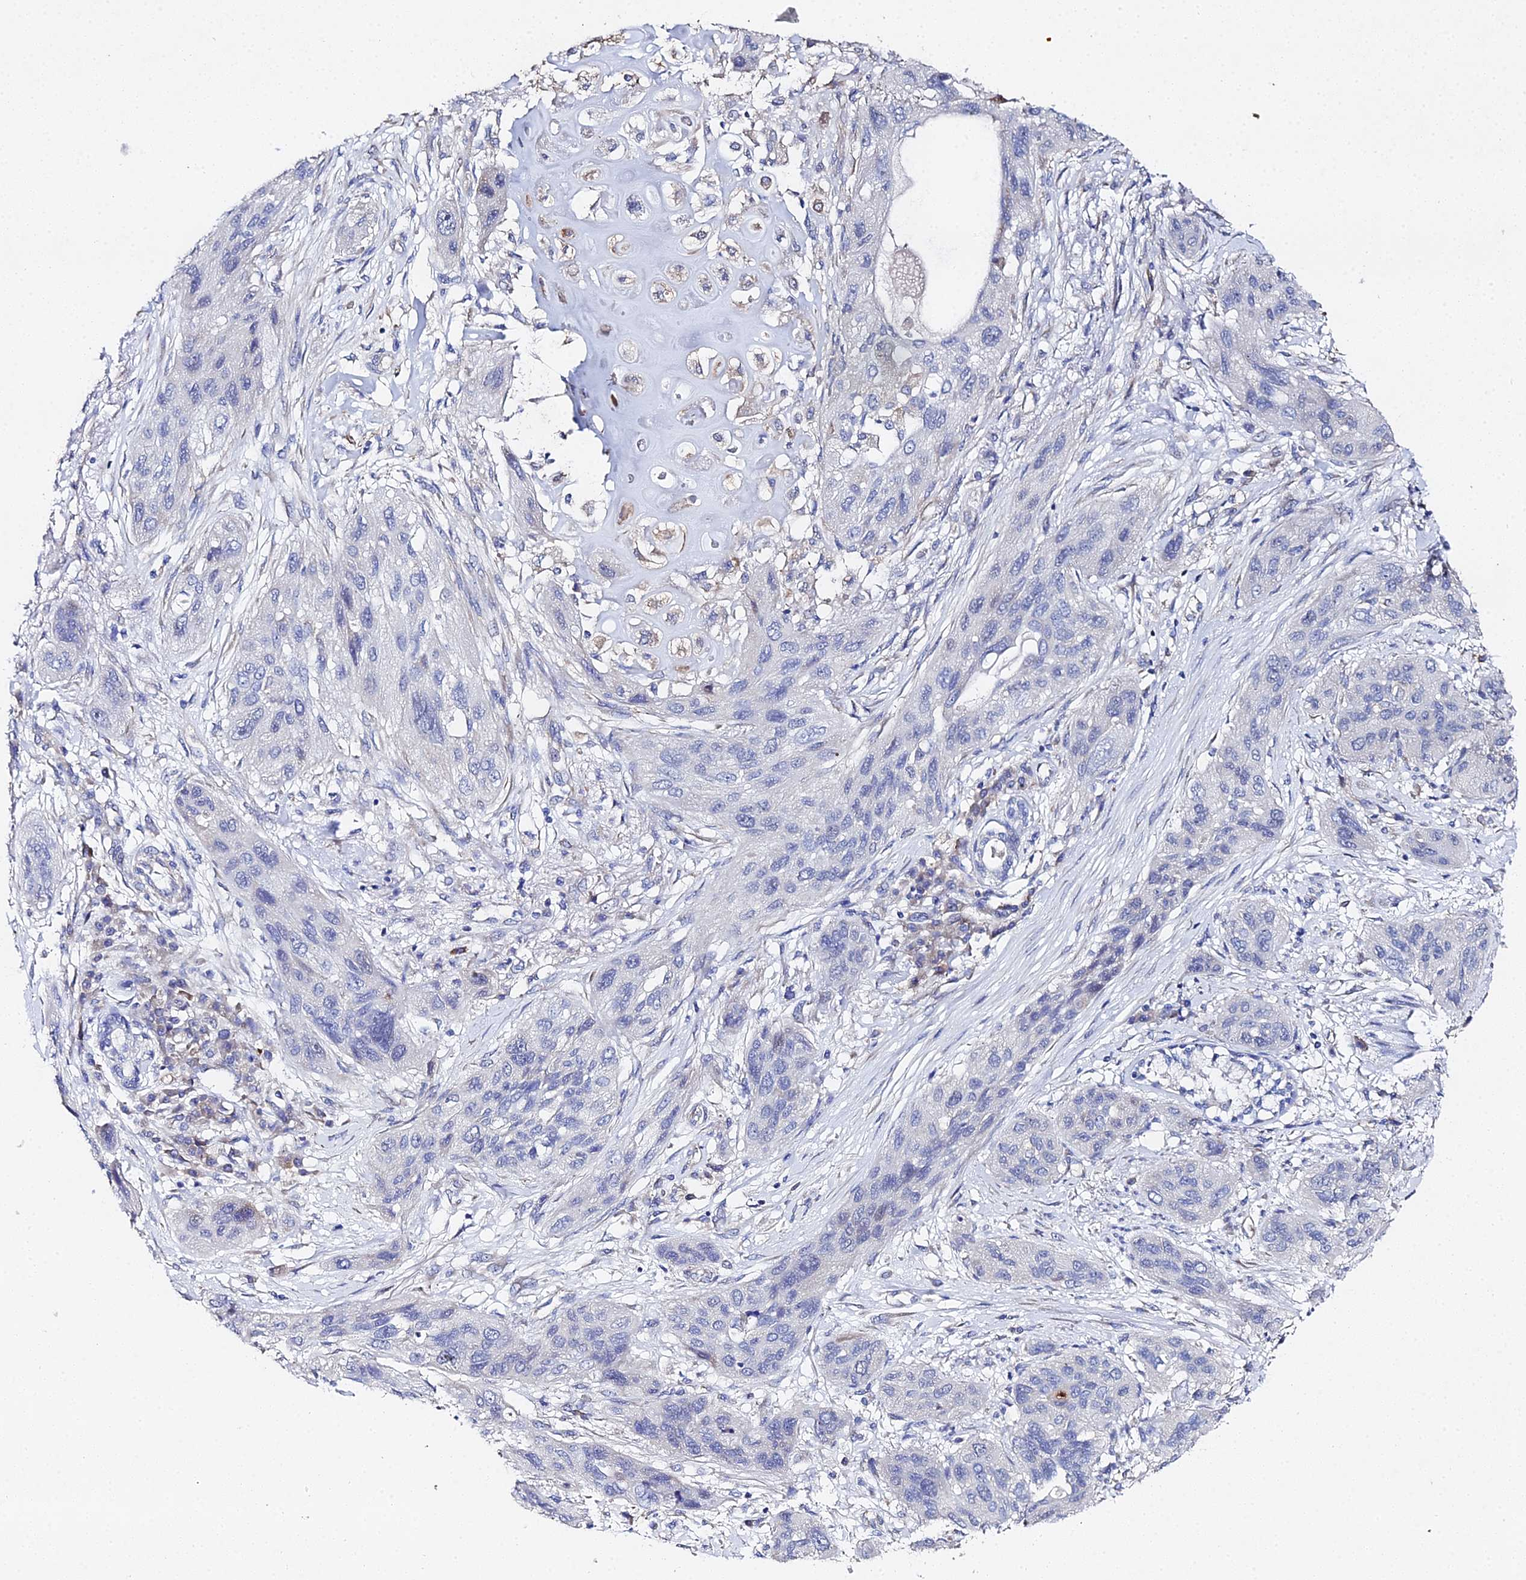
{"staining": {"intensity": "negative", "quantity": "none", "location": "none"}, "tissue": "lung cancer", "cell_type": "Tumor cells", "image_type": "cancer", "snomed": [{"axis": "morphology", "description": "Squamous cell carcinoma, NOS"}, {"axis": "topography", "description": "Lung"}], "caption": "DAB immunohistochemical staining of squamous cell carcinoma (lung) exhibits no significant positivity in tumor cells. Nuclei are stained in blue.", "gene": "ENSG00000268674", "patient": {"sex": "female", "age": 70}}